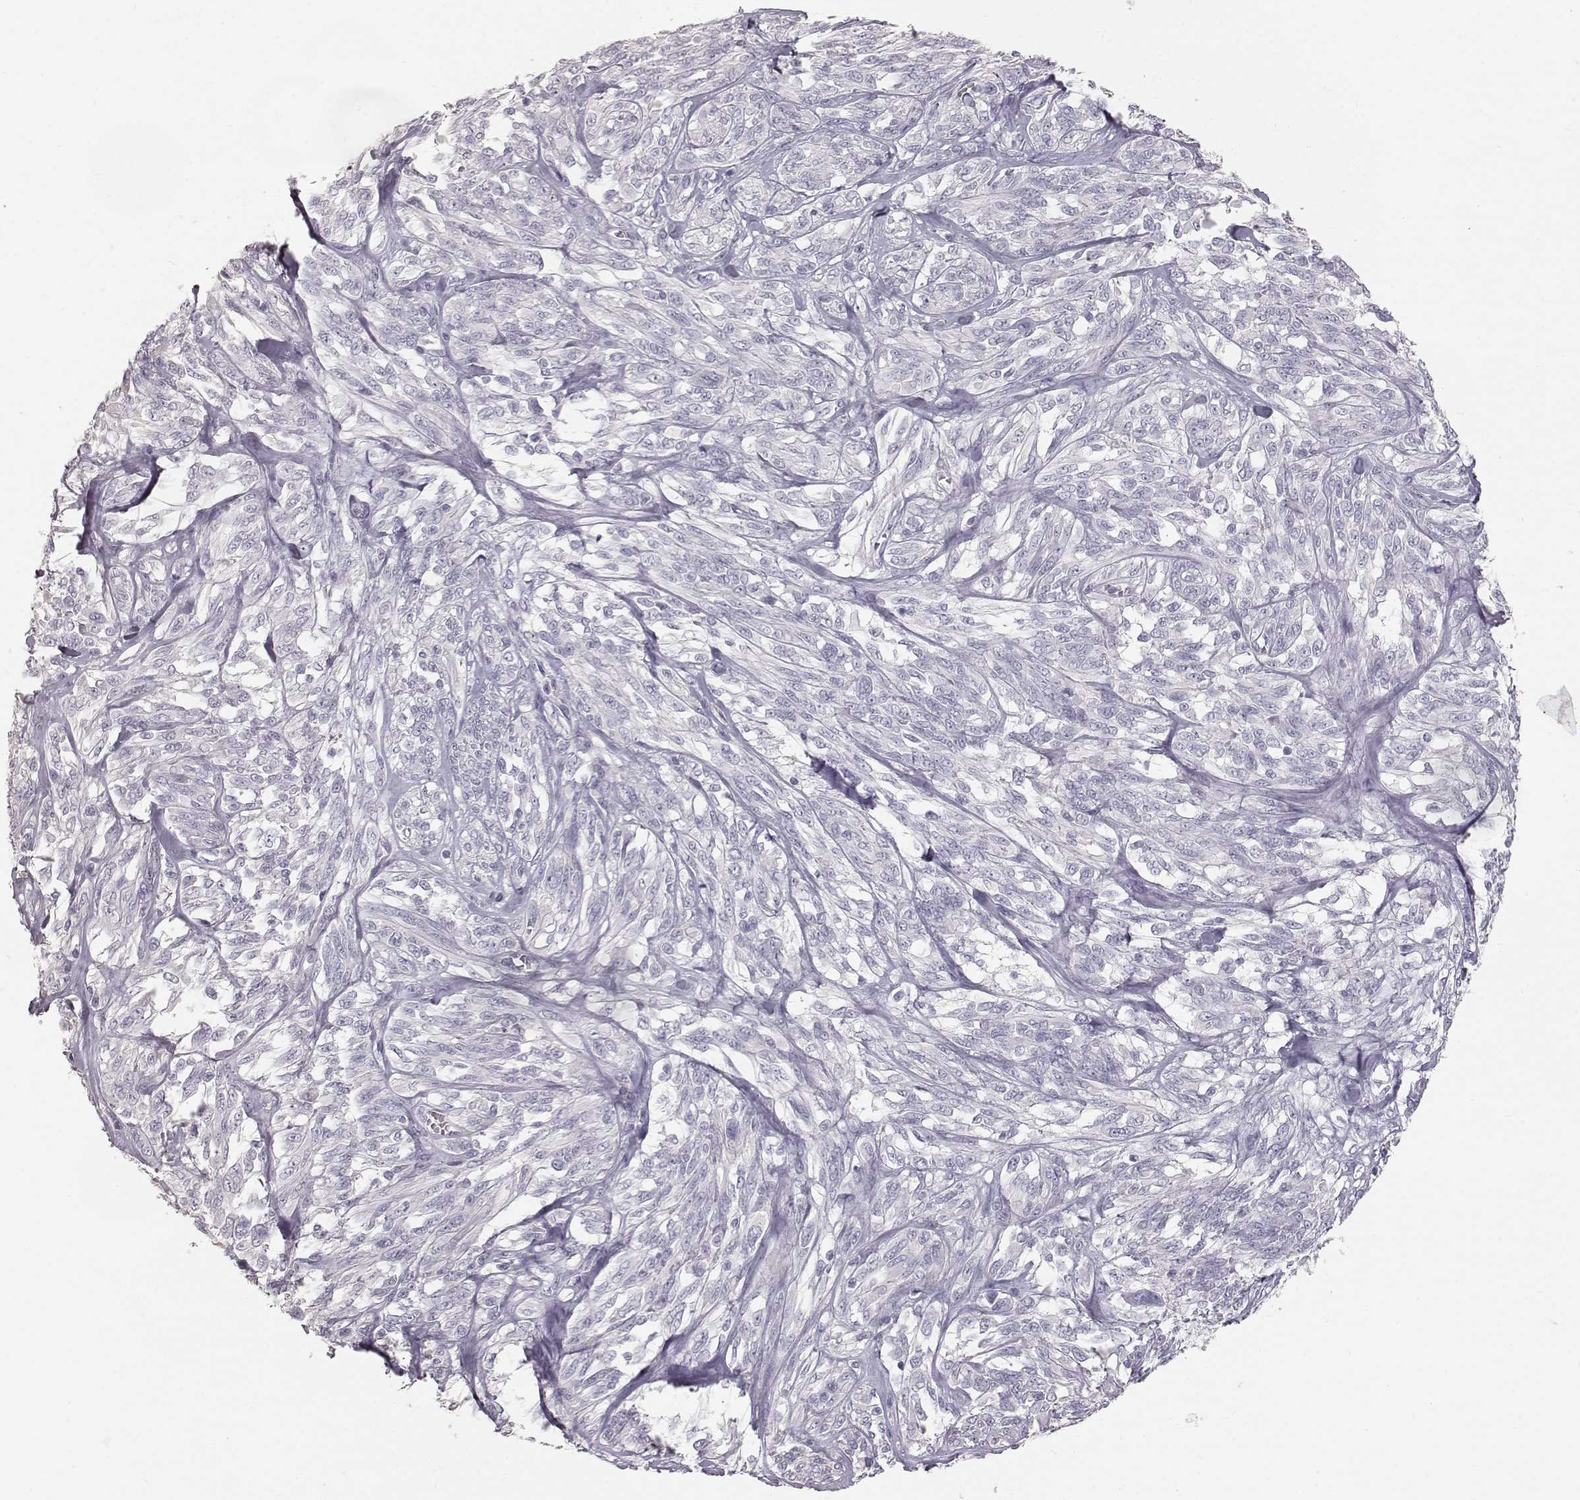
{"staining": {"intensity": "negative", "quantity": "none", "location": "none"}, "tissue": "melanoma", "cell_type": "Tumor cells", "image_type": "cancer", "snomed": [{"axis": "morphology", "description": "Malignant melanoma, NOS"}, {"axis": "topography", "description": "Skin"}], "caption": "Immunohistochemistry (IHC) micrograph of neoplastic tissue: melanoma stained with DAB (3,3'-diaminobenzidine) shows no significant protein expression in tumor cells.", "gene": "KRT33A", "patient": {"sex": "female", "age": 91}}